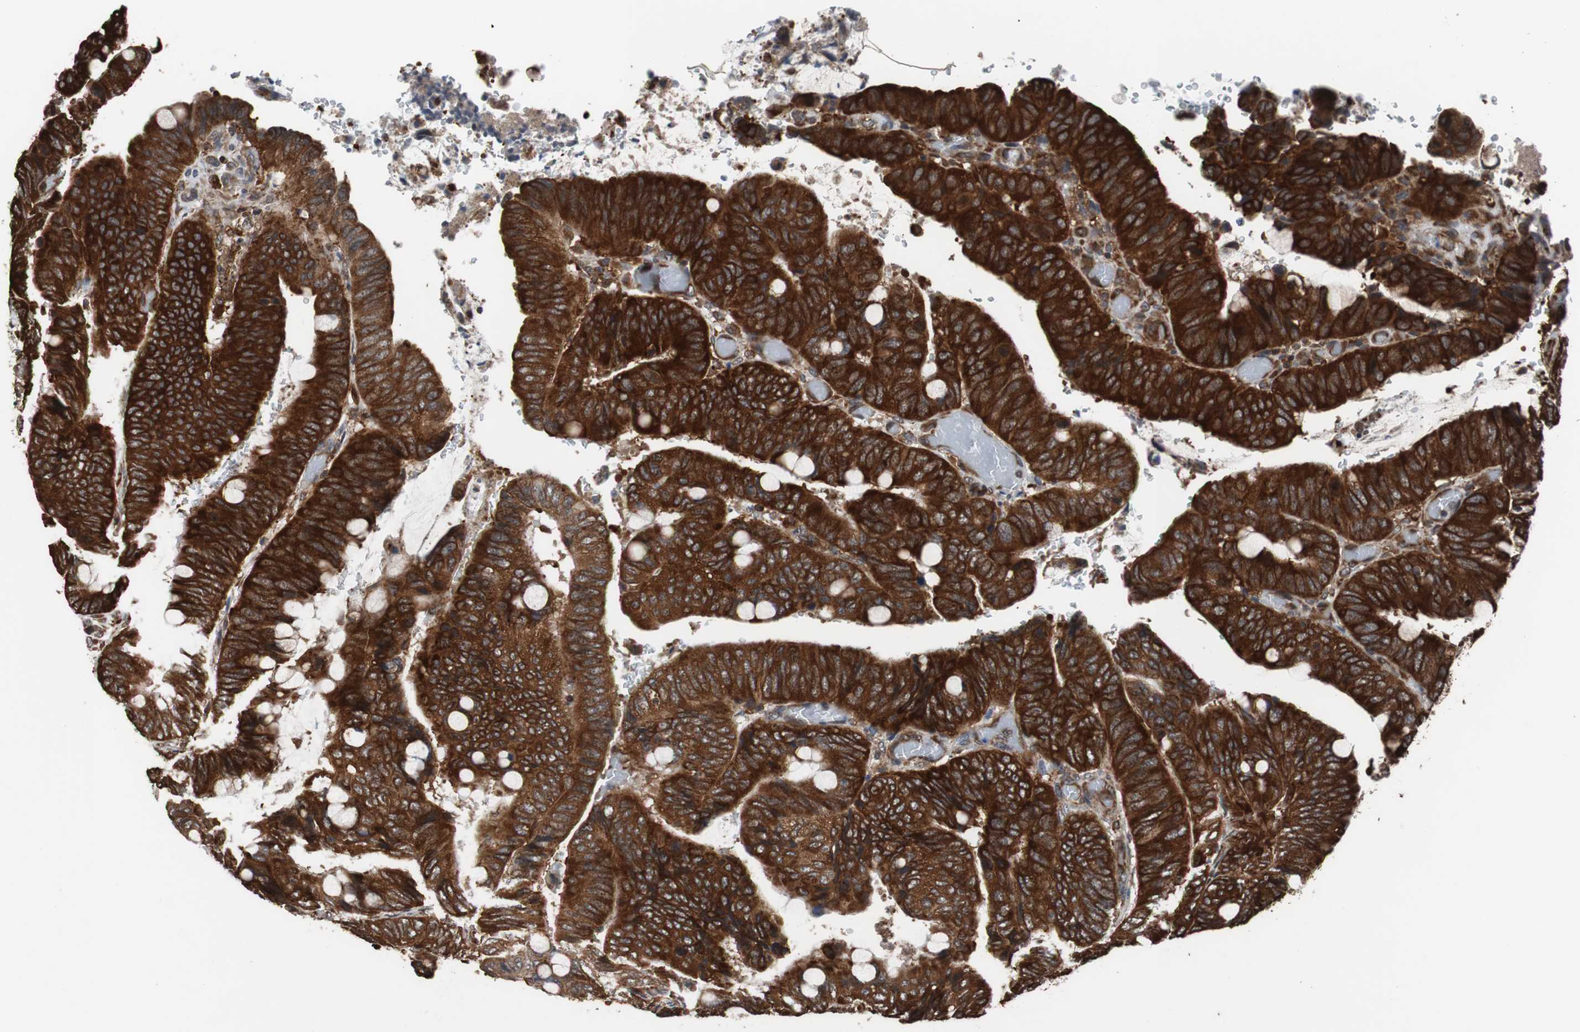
{"staining": {"intensity": "strong", "quantity": ">75%", "location": "cytoplasmic/membranous"}, "tissue": "colorectal cancer", "cell_type": "Tumor cells", "image_type": "cancer", "snomed": [{"axis": "morphology", "description": "Normal tissue, NOS"}, {"axis": "morphology", "description": "Adenocarcinoma, NOS"}, {"axis": "topography", "description": "Rectum"}, {"axis": "topography", "description": "Peripheral nerve tissue"}], "caption": "Protein expression analysis of human colorectal adenocarcinoma reveals strong cytoplasmic/membranous positivity in approximately >75% of tumor cells.", "gene": "USP10", "patient": {"sex": "male", "age": 92}}